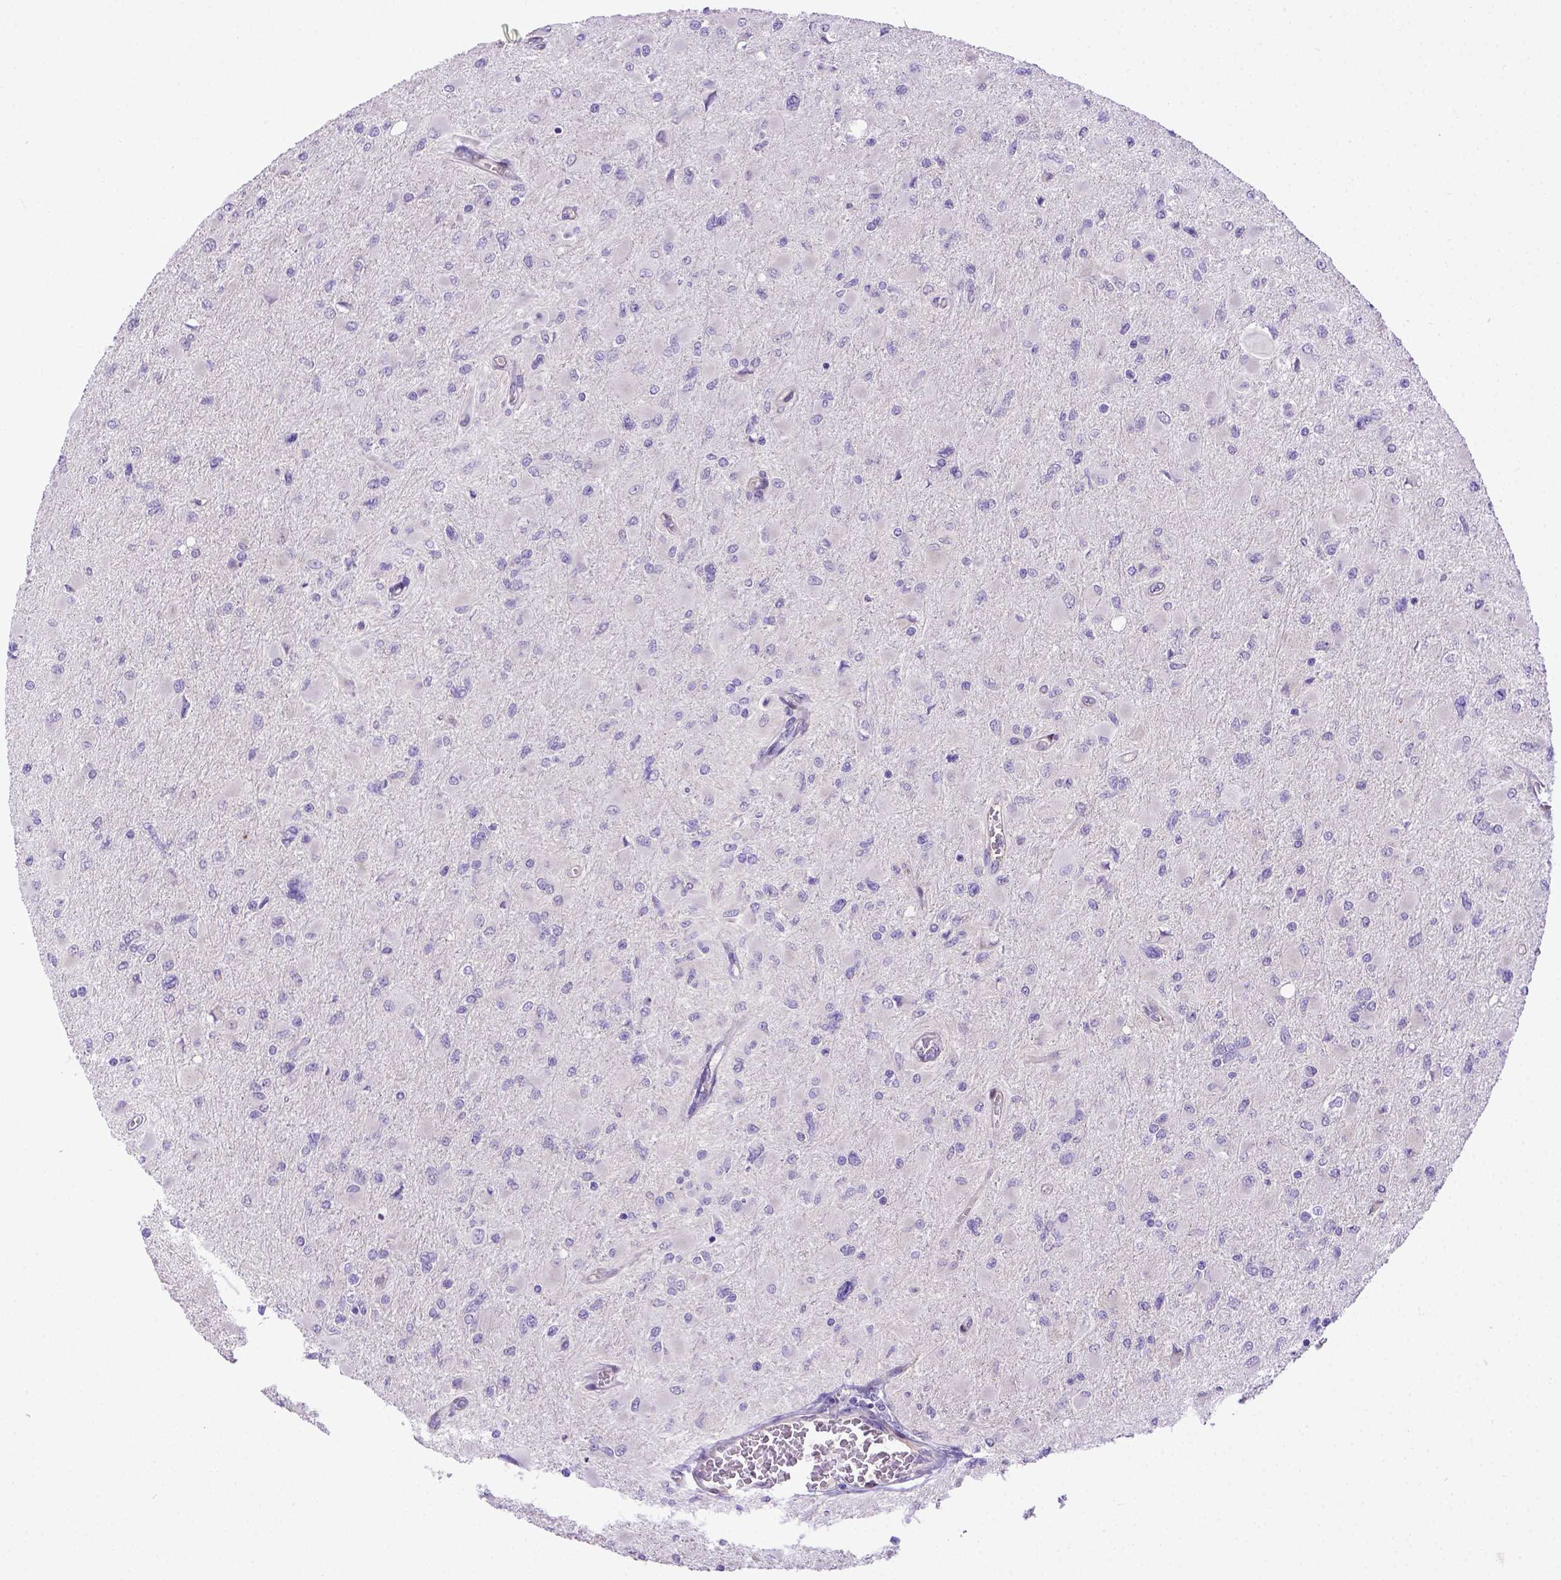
{"staining": {"intensity": "negative", "quantity": "none", "location": "none"}, "tissue": "glioma", "cell_type": "Tumor cells", "image_type": "cancer", "snomed": [{"axis": "morphology", "description": "Glioma, malignant, High grade"}, {"axis": "topography", "description": "Cerebral cortex"}], "caption": "An IHC image of malignant glioma (high-grade) is shown. There is no staining in tumor cells of malignant glioma (high-grade).", "gene": "BTN1A1", "patient": {"sex": "female", "age": 36}}